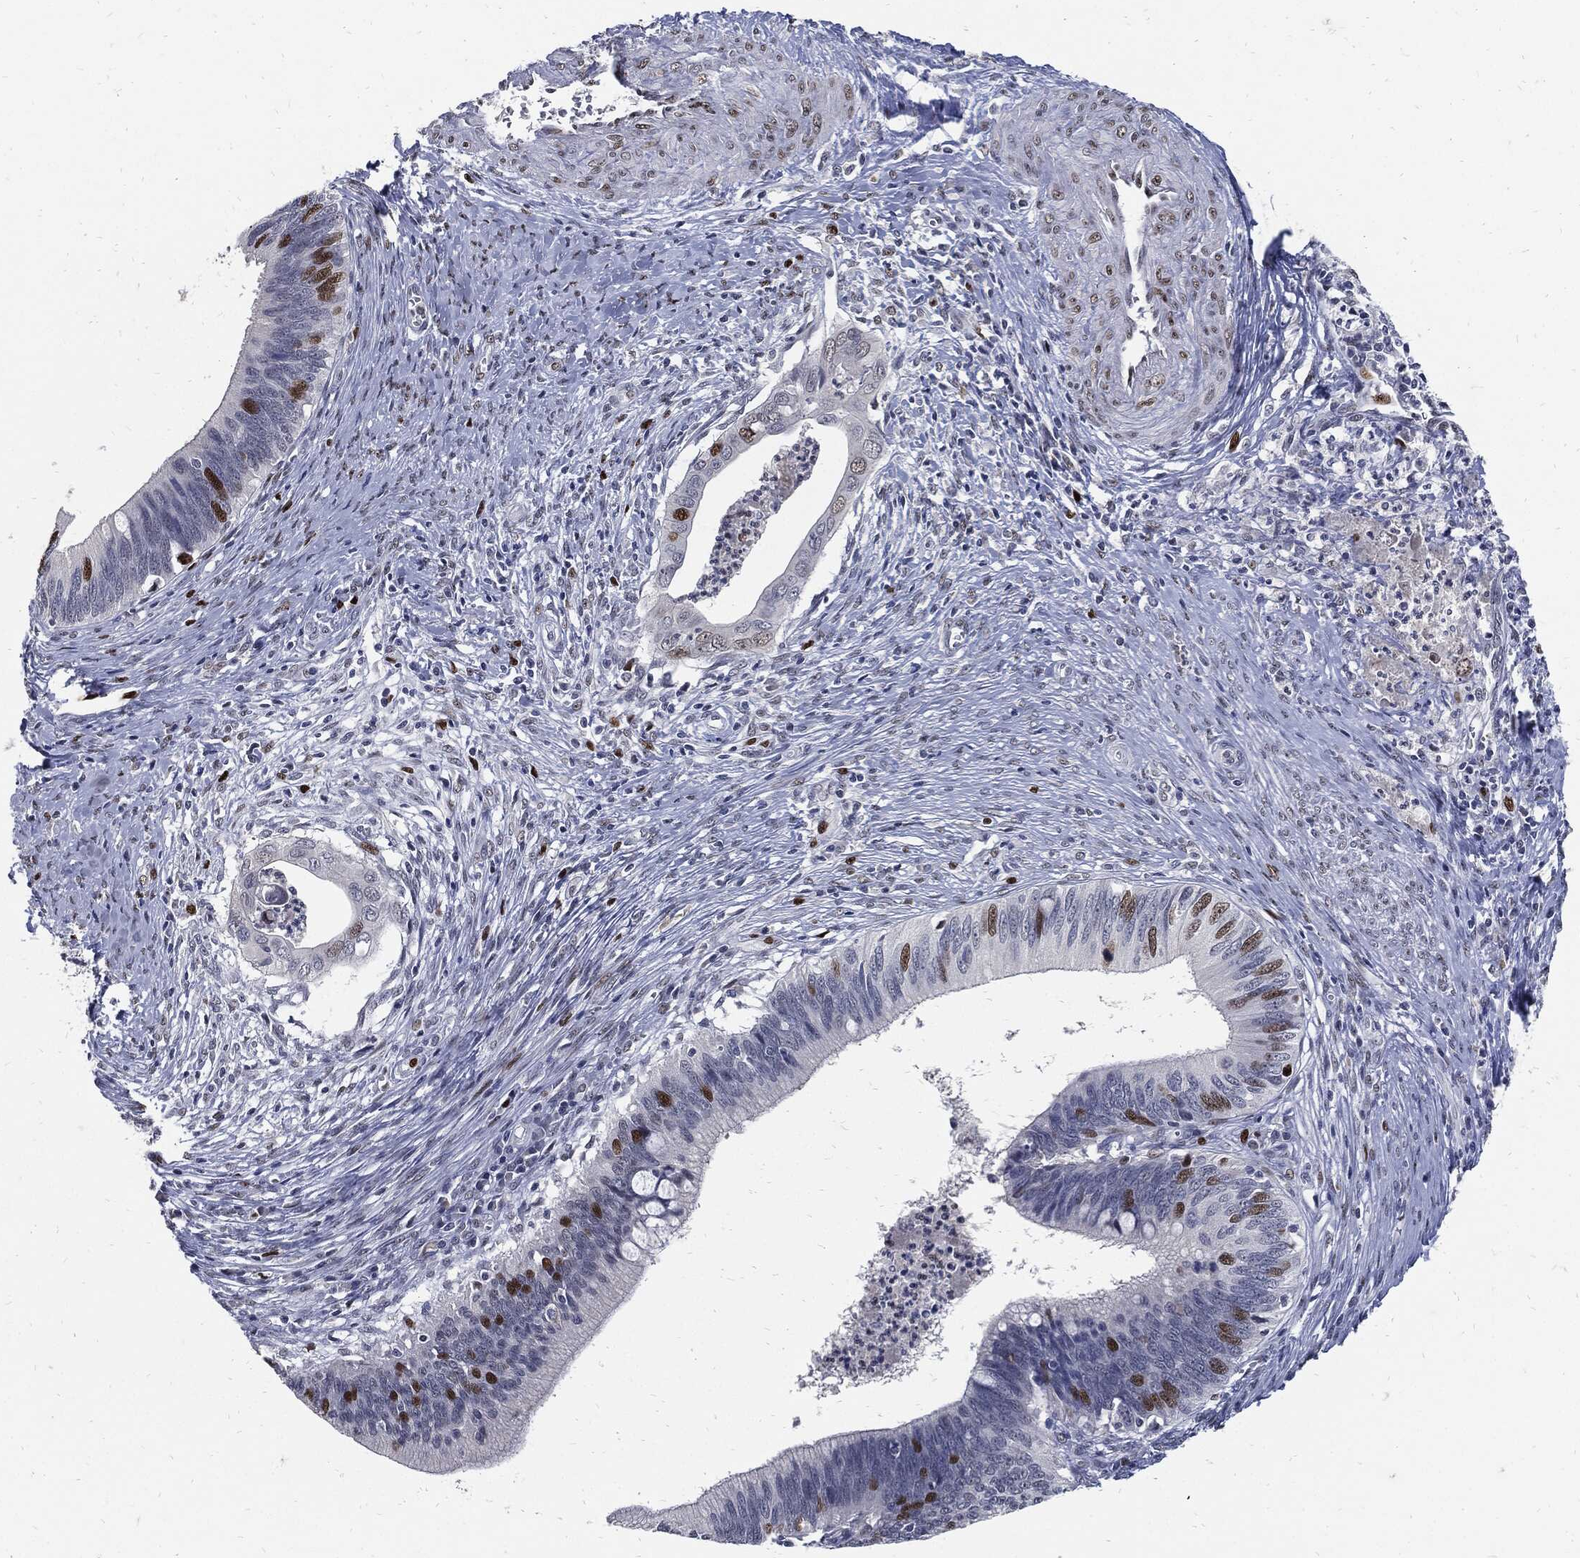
{"staining": {"intensity": "strong", "quantity": "<25%", "location": "nuclear"}, "tissue": "cervical cancer", "cell_type": "Tumor cells", "image_type": "cancer", "snomed": [{"axis": "morphology", "description": "Adenocarcinoma, NOS"}, {"axis": "topography", "description": "Cervix"}], "caption": "IHC histopathology image of neoplastic tissue: cervical cancer stained using IHC demonstrates medium levels of strong protein expression localized specifically in the nuclear of tumor cells, appearing as a nuclear brown color.", "gene": "NBN", "patient": {"sex": "female", "age": 42}}